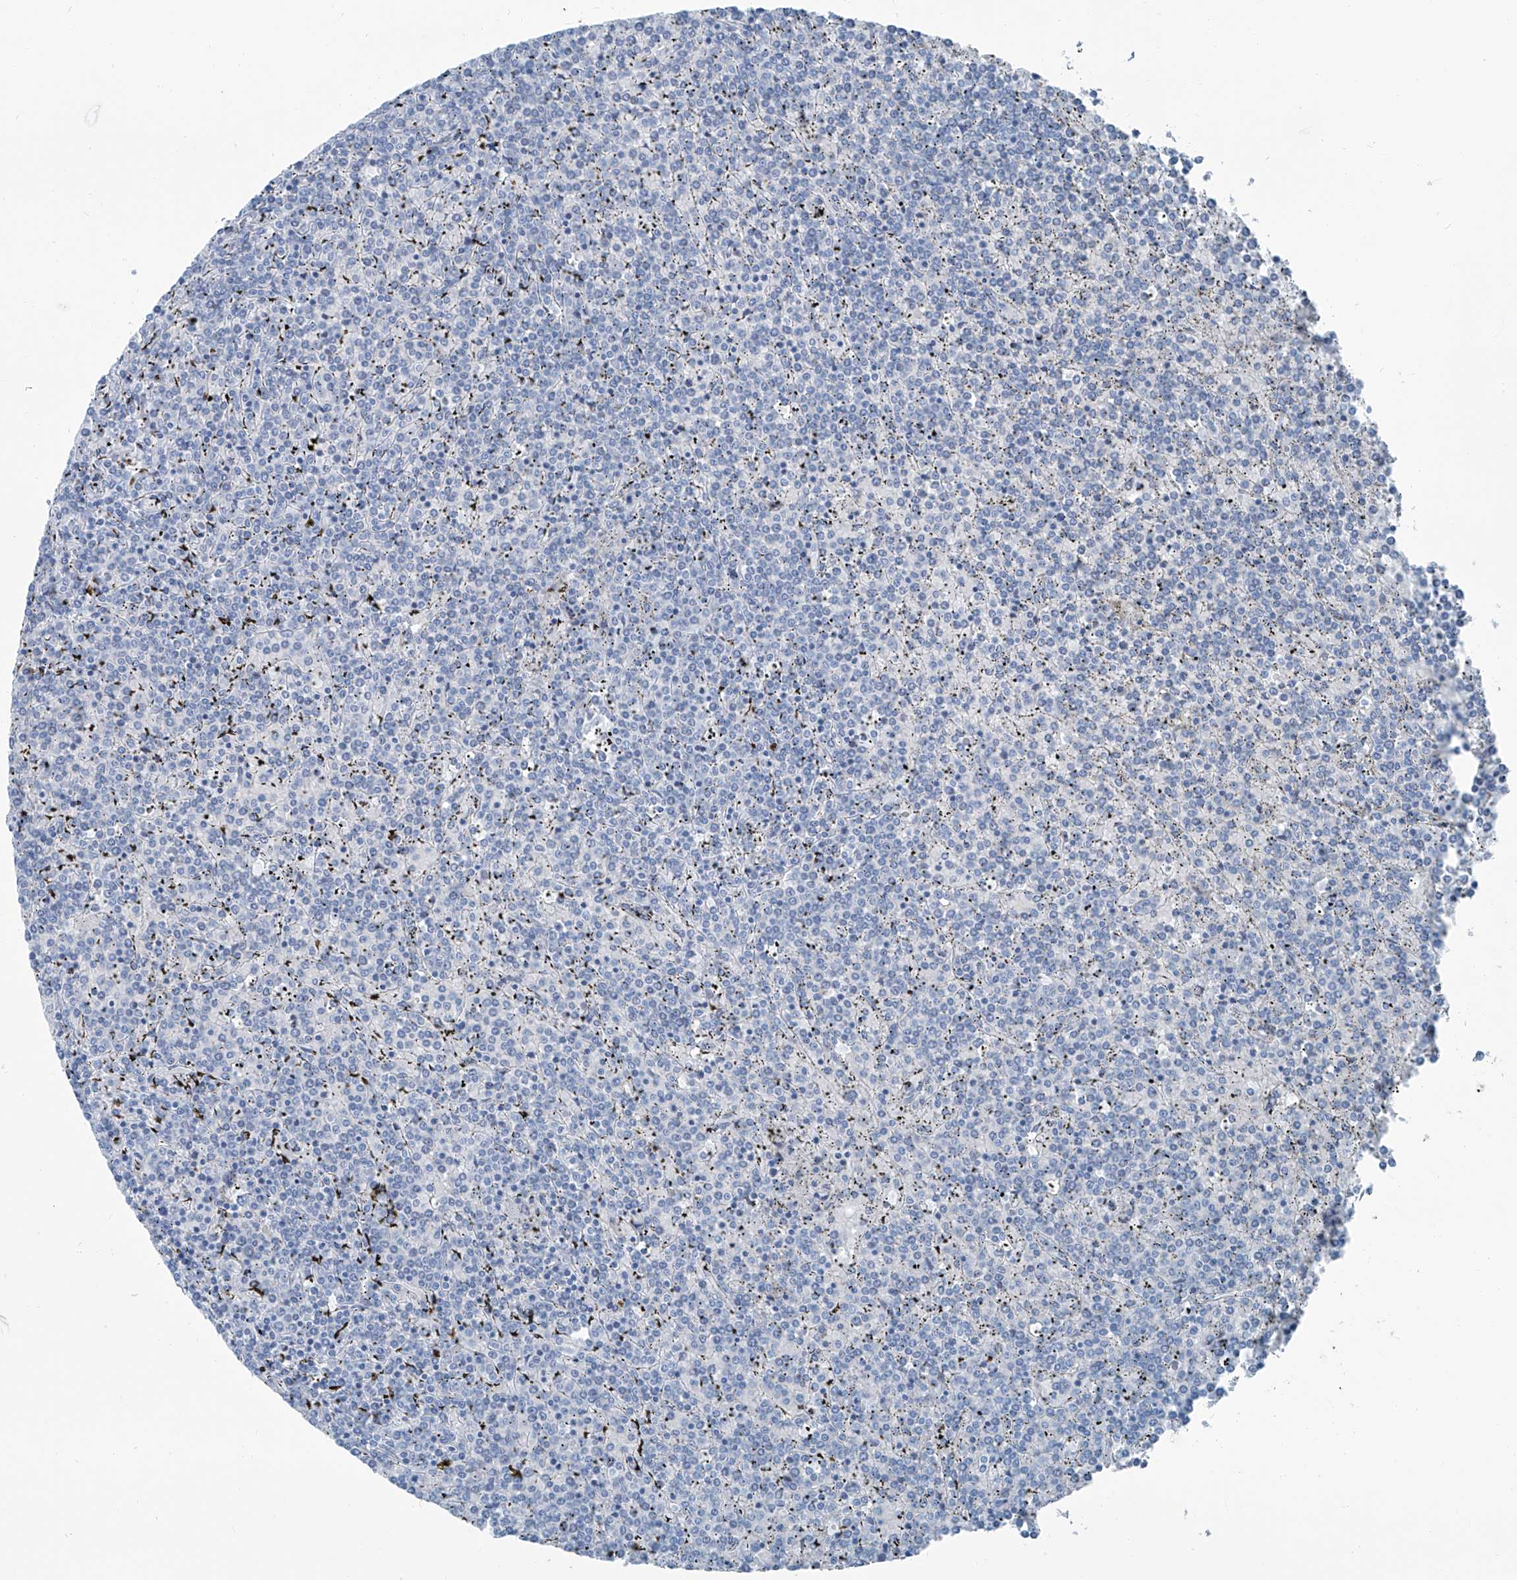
{"staining": {"intensity": "negative", "quantity": "none", "location": "none"}, "tissue": "lymphoma", "cell_type": "Tumor cells", "image_type": "cancer", "snomed": [{"axis": "morphology", "description": "Malignant lymphoma, non-Hodgkin's type, Low grade"}, {"axis": "topography", "description": "Spleen"}], "caption": "The histopathology image demonstrates no significant positivity in tumor cells of malignant lymphoma, non-Hodgkin's type (low-grade).", "gene": "RGN", "patient": {"sex": "female", "age": 19}}